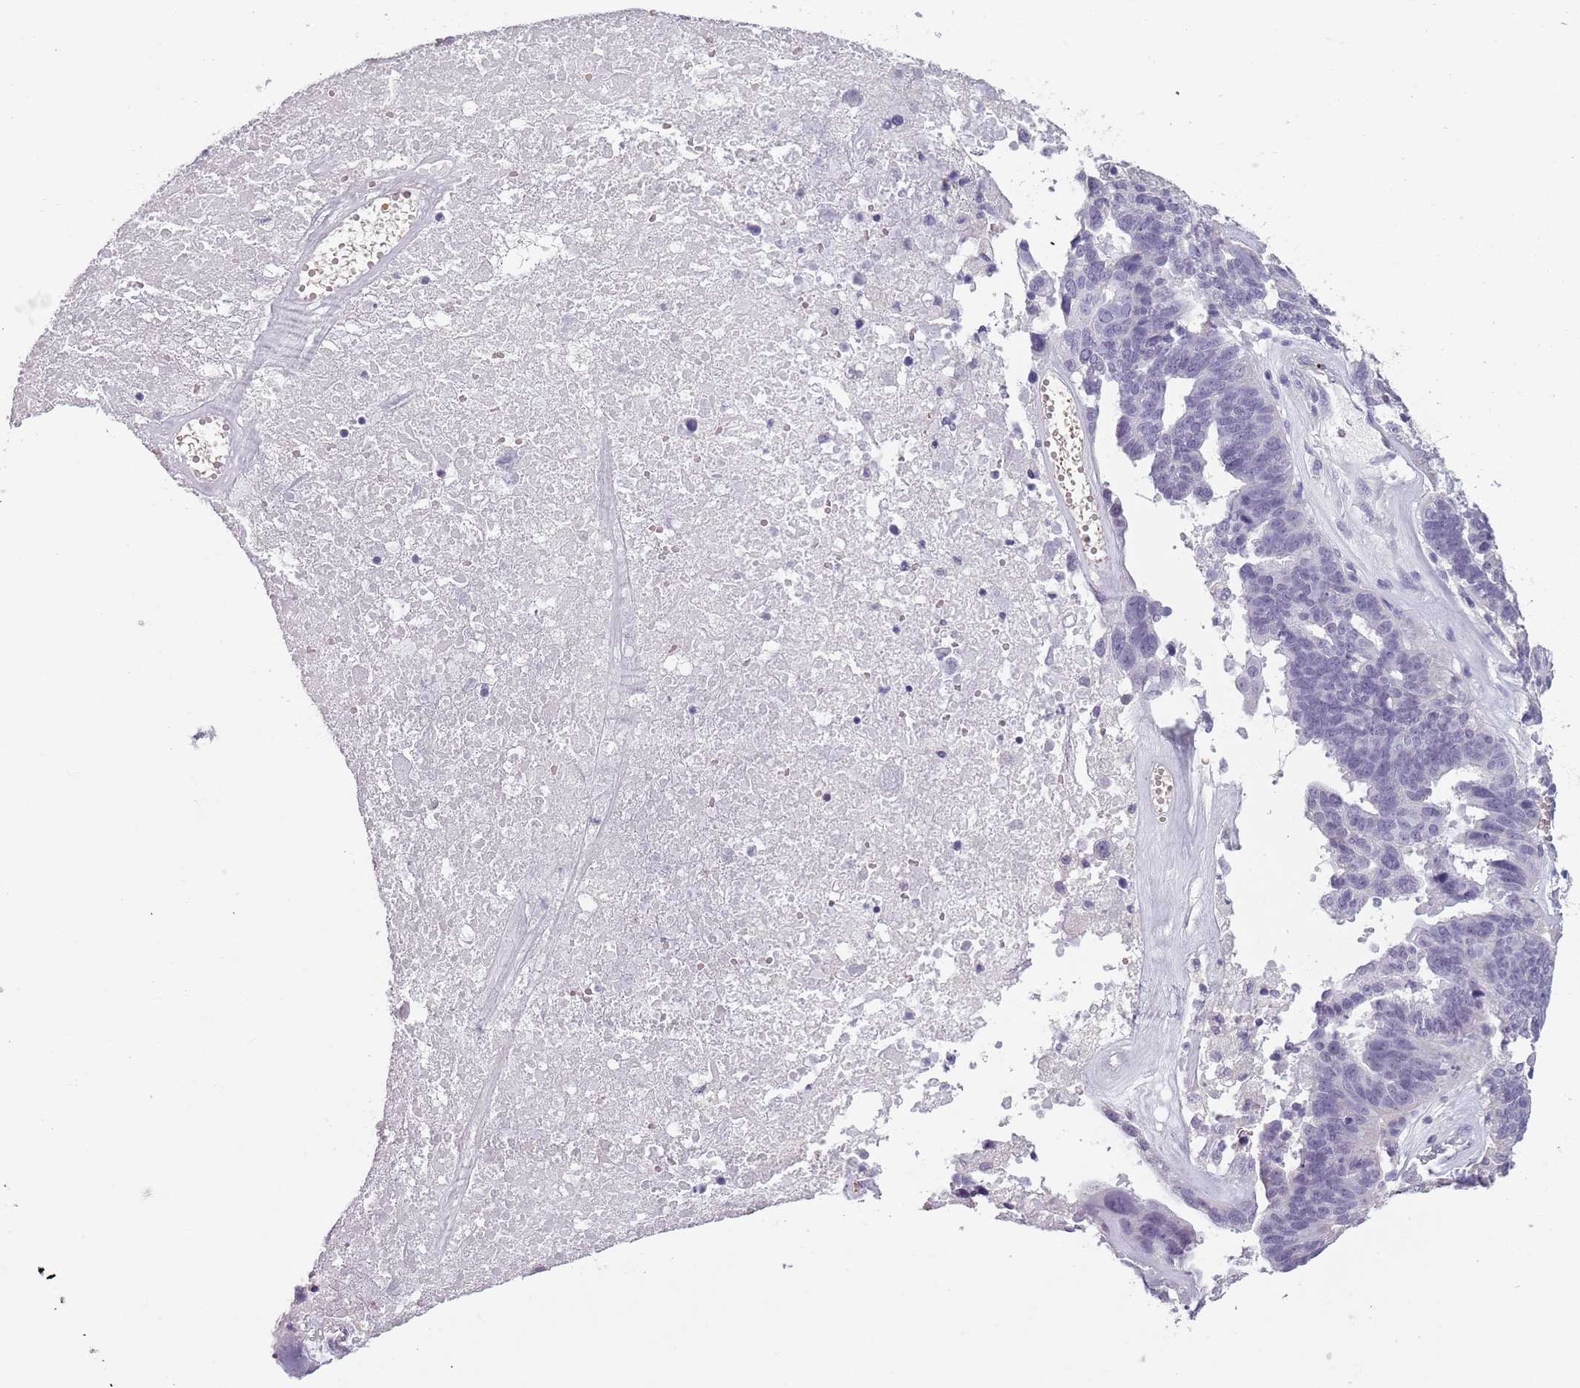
{"staining": {"intensity": "negative", "quantity": "none", "location": "none"}, "tissue": "ovarian cancer", "cell_type": "Tumor cells", "image_type": "cancer", "snomed": [{"axis": "morphology", "description": "Cystadenocarcinoma, serous, NOS"}, {"axis": "topography", "description": "Ovary"}], "caption": "A histopathology image of human ovarian cancer (serous cystadenocarcinoma) is negative for staining in tumor cells. (Stains: DAB IHC with hematoxylin counter stain, Microscopy: brightfield microscopy at high magnification).", "gene": "PIEZO1", "patient": {"sex": "female", "age": 59}}